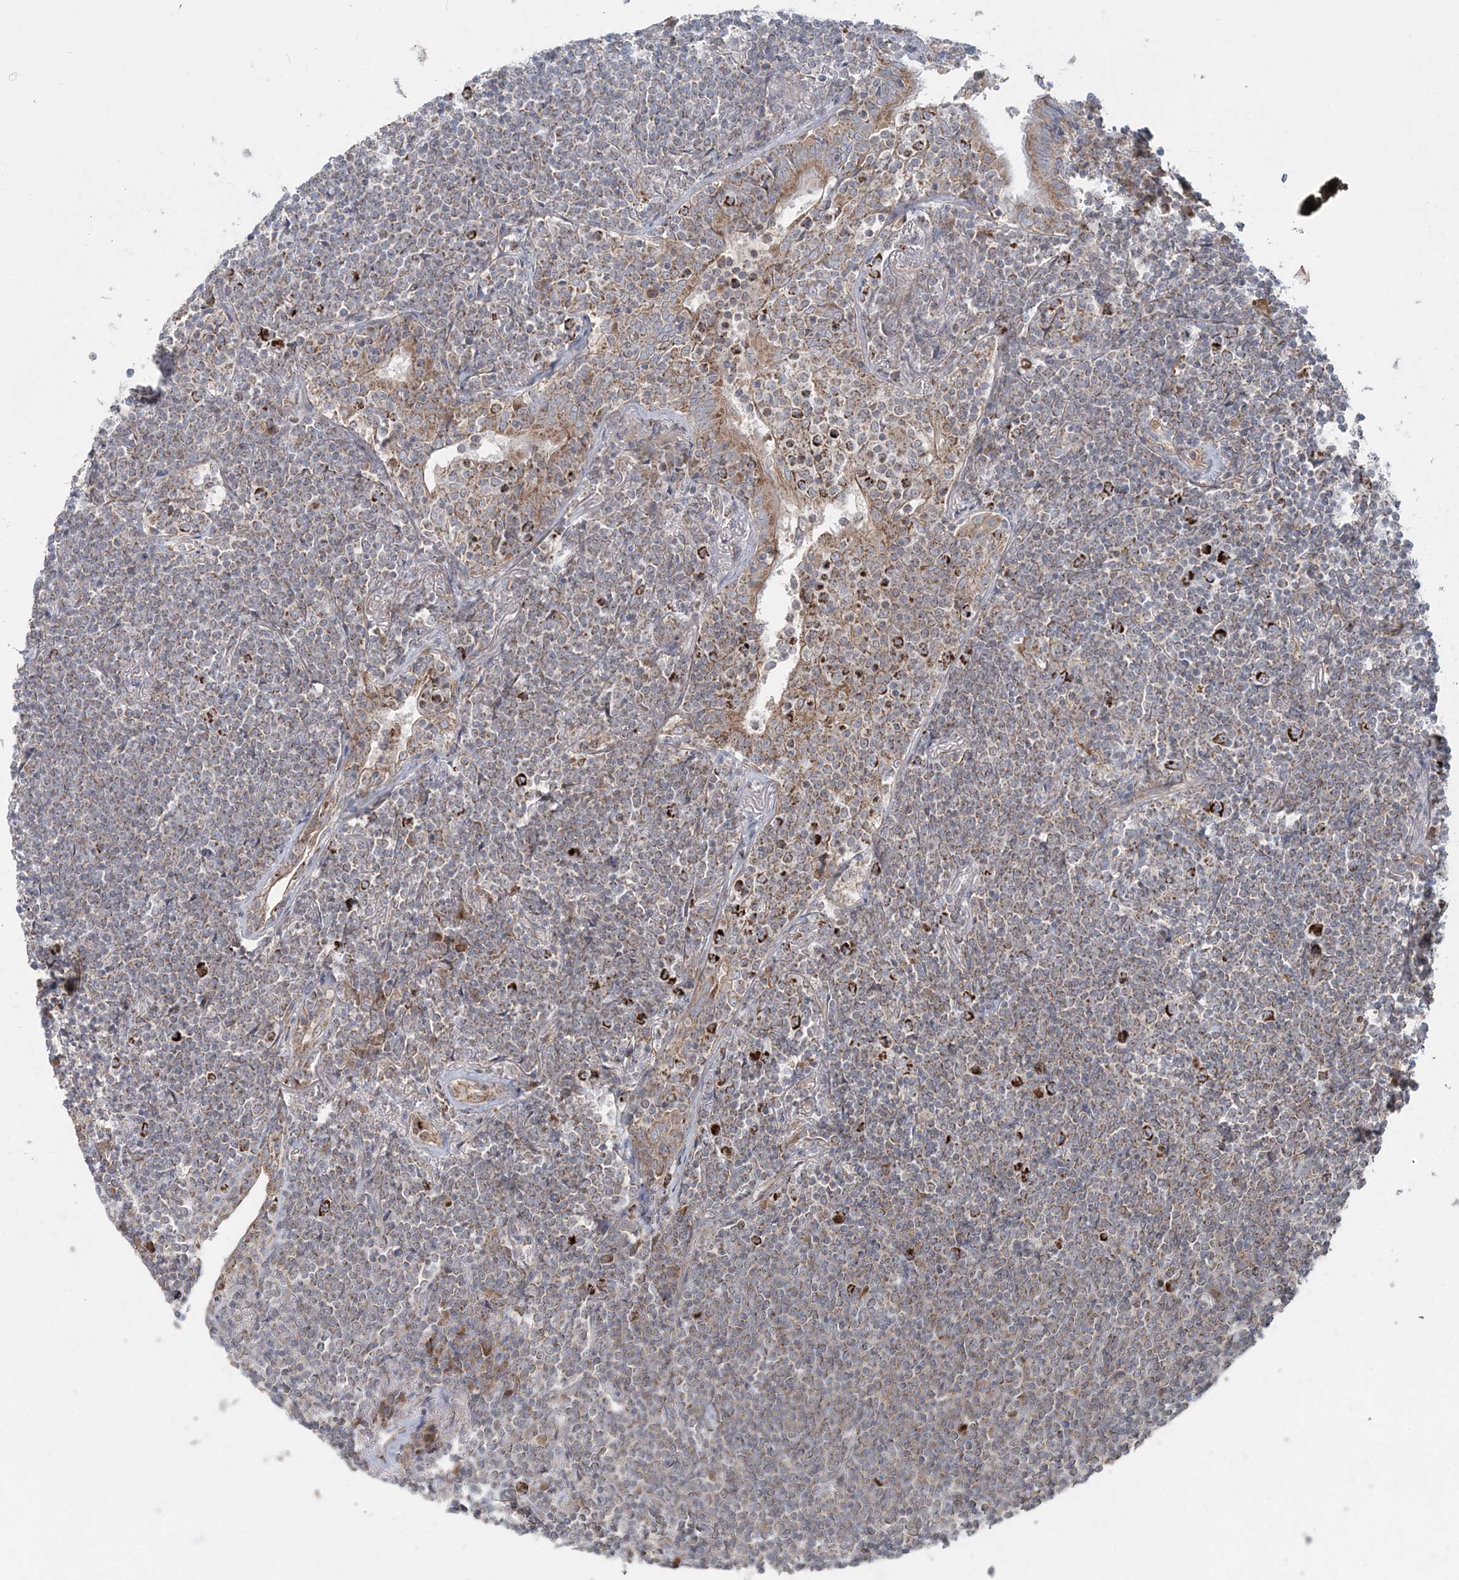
{"staining": {"intensity": "negative", "quantity": "none", "location": "none"}, "tissue": "lymphoma", "cell_type": "Tumor cells", "image_type": "cancer", "snomed": [{"axis": "morphology", "description": "Malignant lymphoma, non-Hodgkin's type, Low grade"}, {"axis": "topography", "description": "Lung"}], "caption": "Protein analysis of low-grade malignant lymphoma, non-Hodgkin's type displays no significant staining in tumor cells.", "gene": "LRPPRC", "patient": {"sex": "female", "age": 71}}